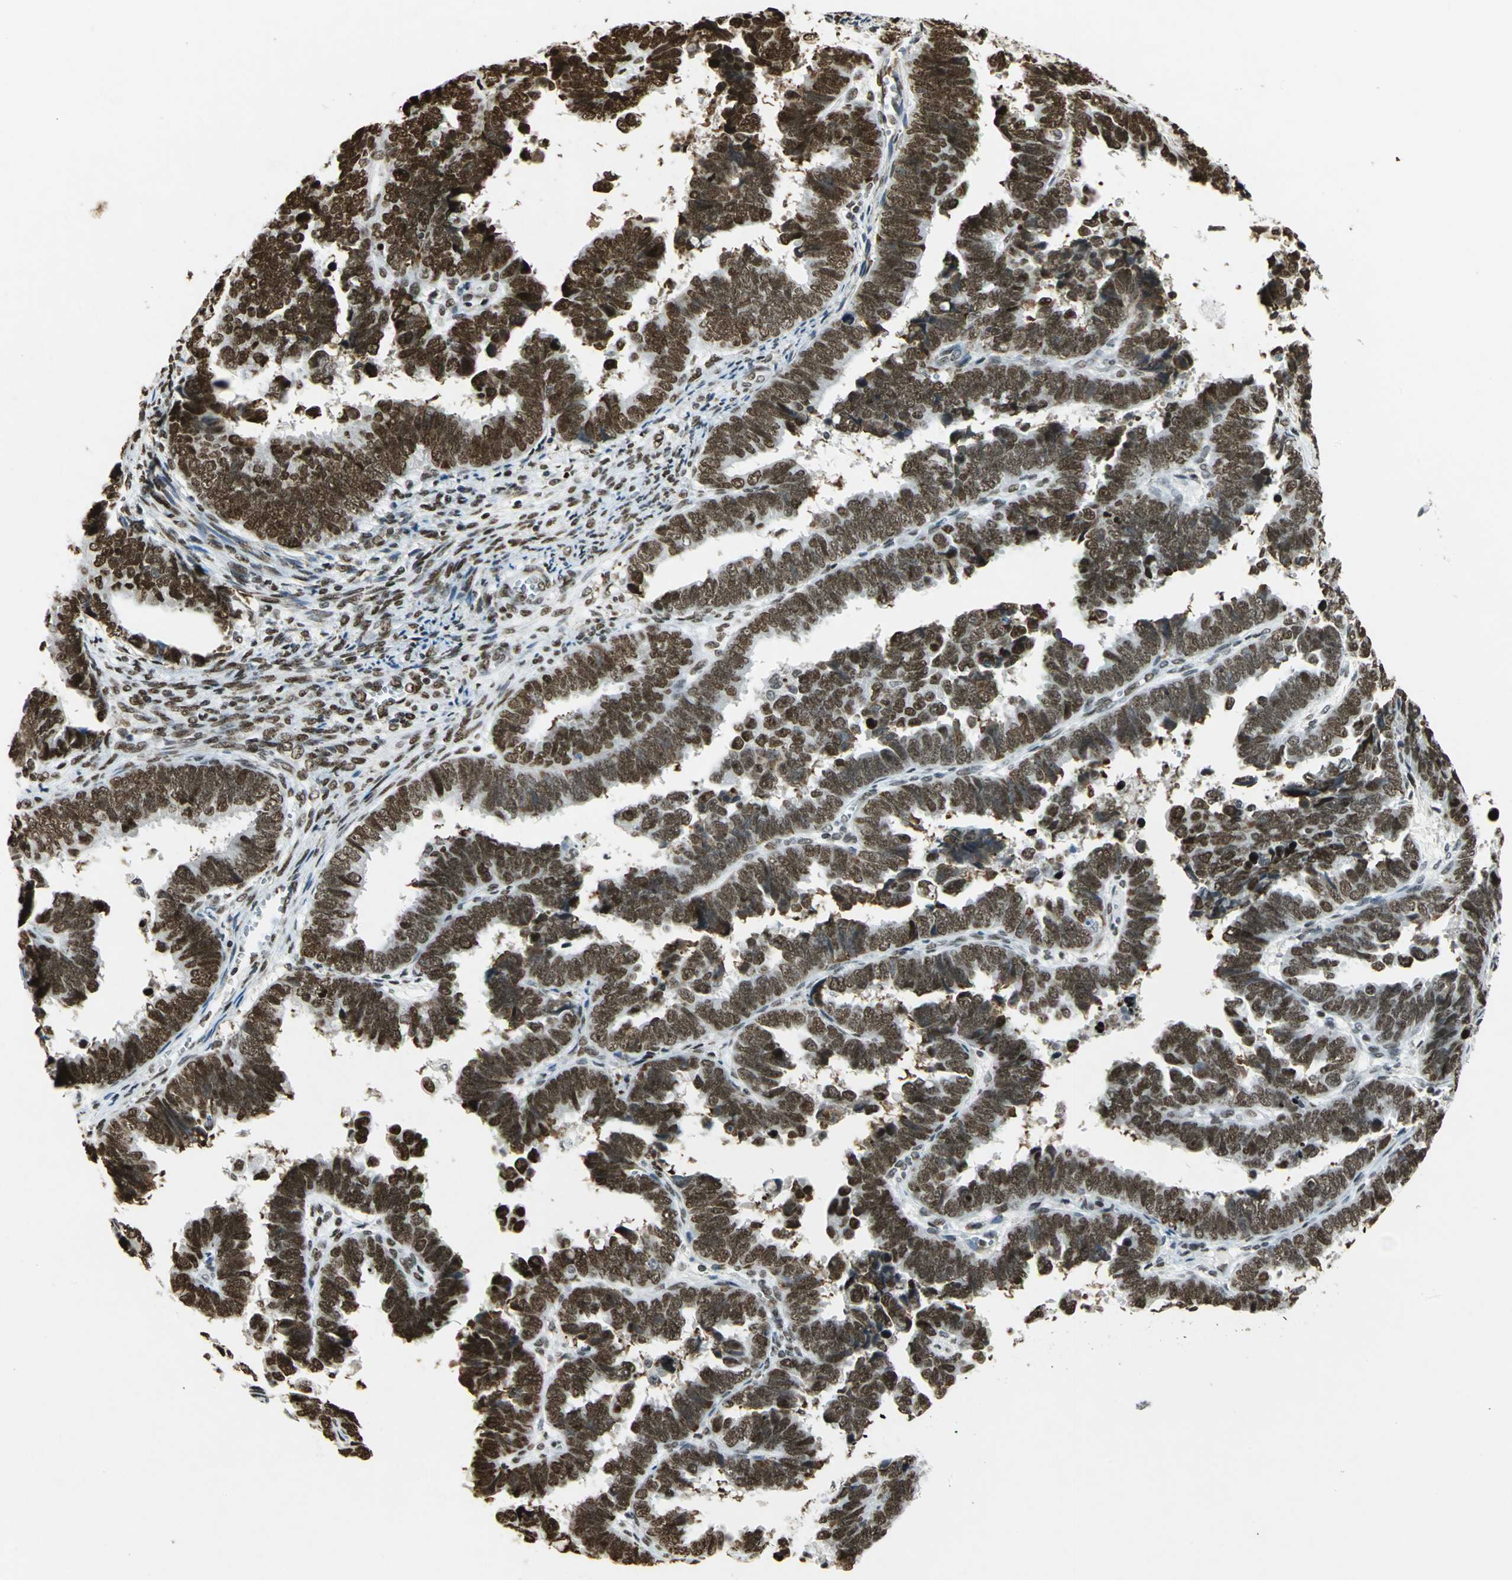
{"staining": {"intensity": "strong", "quantity": ">75%", "location": "nuclear"}, "tissue": "endometrial cancer", "cell_type": "Tumor cells", "image_type": "cancer", "snomed": [{"axis": "morphology", "description": "Adenocarcinoma, NOS"}, {"axis": "topography", "description": "Endometrium"}], "caption": "Brown immunohistochemical staining in human endometrial cancer (adenocarcinoma) exhibits strong nuclear positivity in about >75% of tumor cells.", "gene": "HMGB1", "patient": {"sex": "female", "age": 75}}